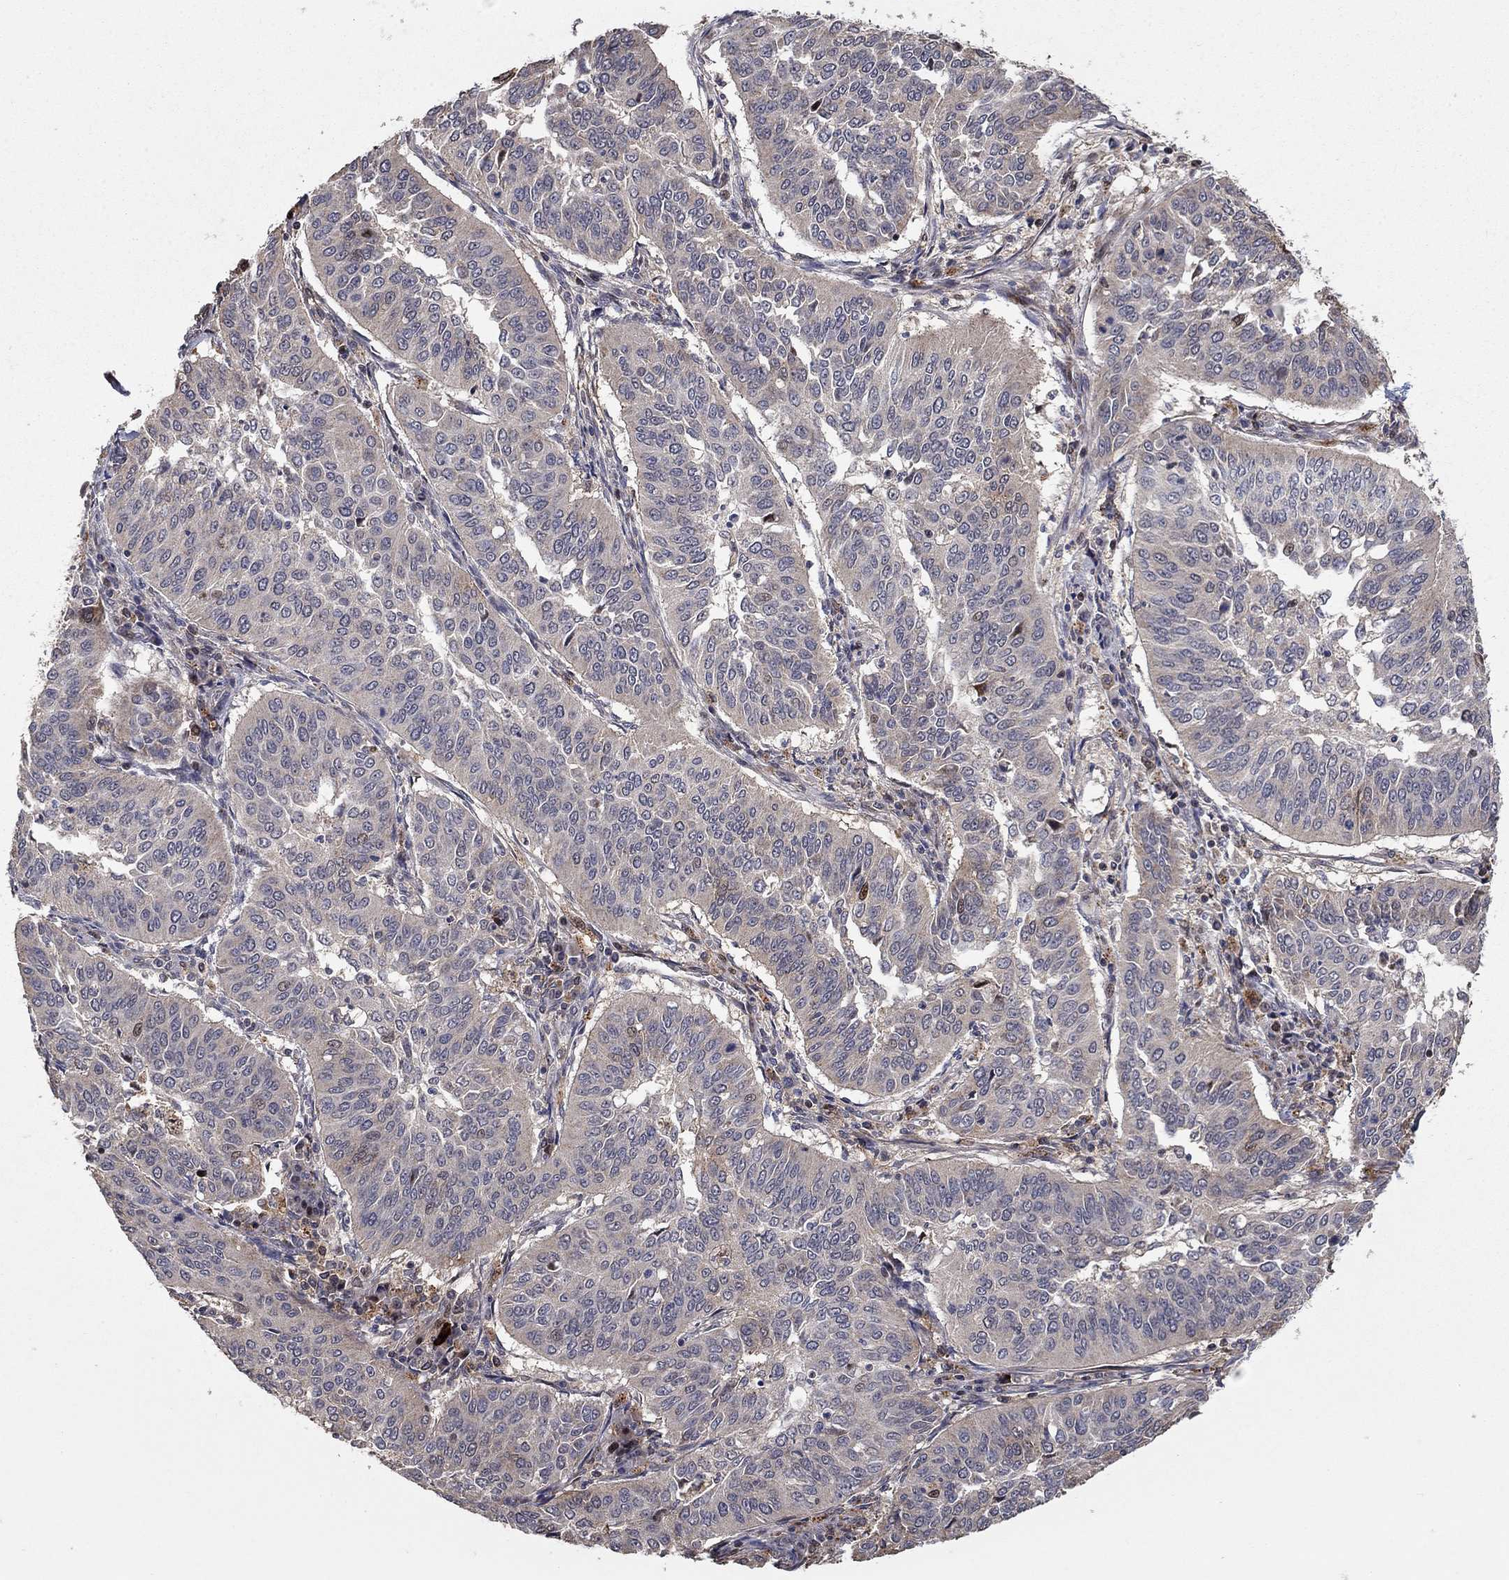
{"staining": {"intensity": "negative", "quantity": "none", "location": "none"}, "tissue": "cervical cancer", "cell_type": "Tumor cells", "image_type": "cancer", "snomed": [{"axis": "morphology", "description": "Normal tissue, NOS"}, {"axis": "morphology", "description": "Squamous cell carcinoma, NOS"}, {"axis": "topography", "description": "Cervix"}], "caption": "Photomicrograph shows no protein expression in tumor cells of squamous cell carcinoma (cervical) tissue.", "gene": "LPCAT4", "patient": {"sex": "female", "age": 39}}